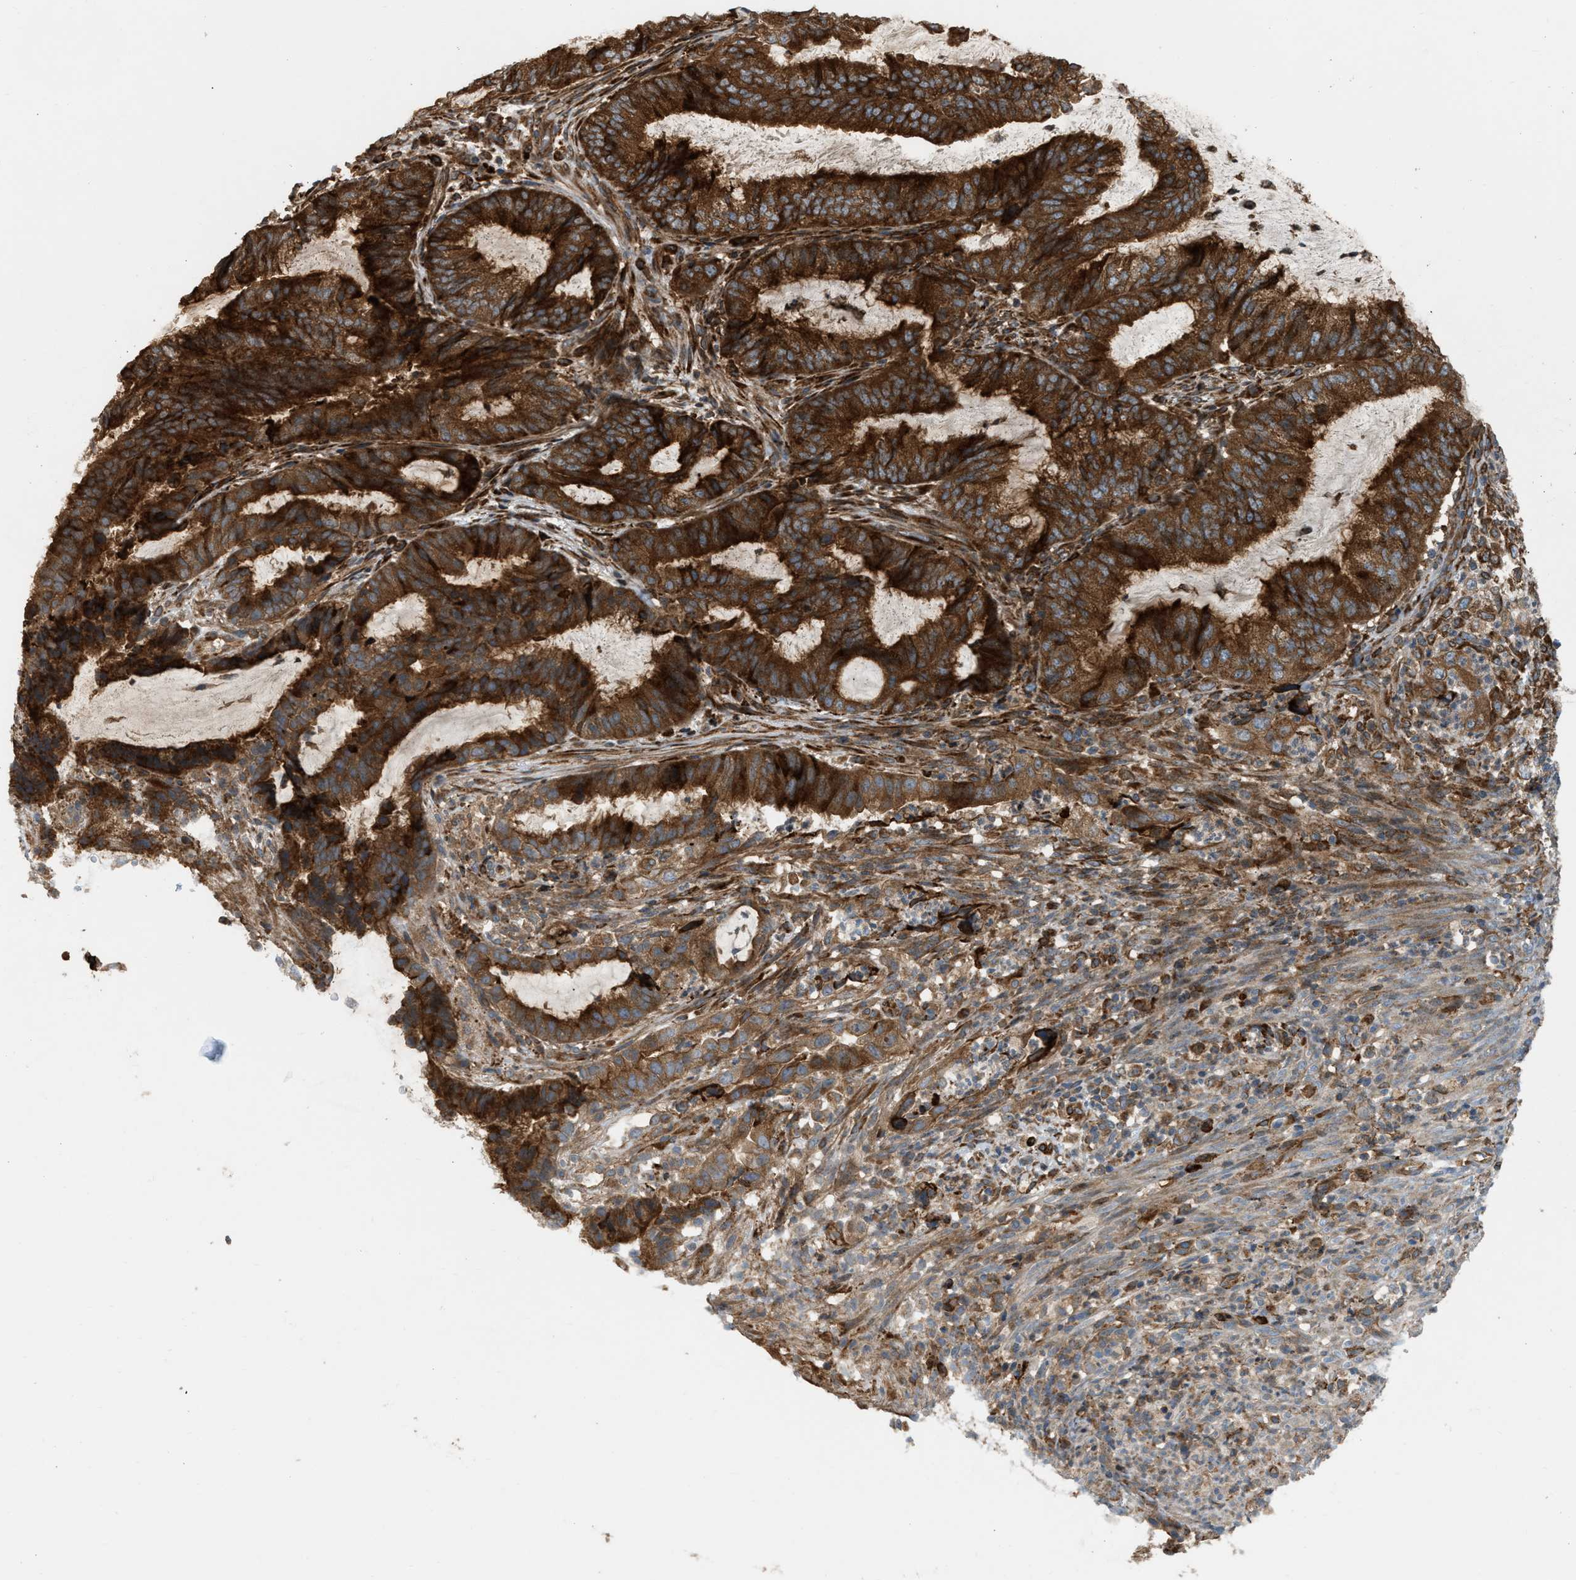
{"staining": {"intensity": "strong", "quantity": ">75%", "location": "cytoplasmic/membranous"}, "tissue": "endometrial cancer", "cell_type": "Tumor cells", "image_type": "cancer", "snomed": [{"axis": "morphology", "description": "Adenocarcinoma, NOS"}, {"axis": "topography", "description": "Endometrium"}], "caption": "Adenocarcinoma (endometrial) stained with DAB (3,3'-diaminobenzidine) immunohistochemistry reveals high levels of strong cytoplasmic/membranous positivity in about >75% of tumor cells.", "gene": "BAIAP2L1", "patient": {"sex": "female", "age": 51}}